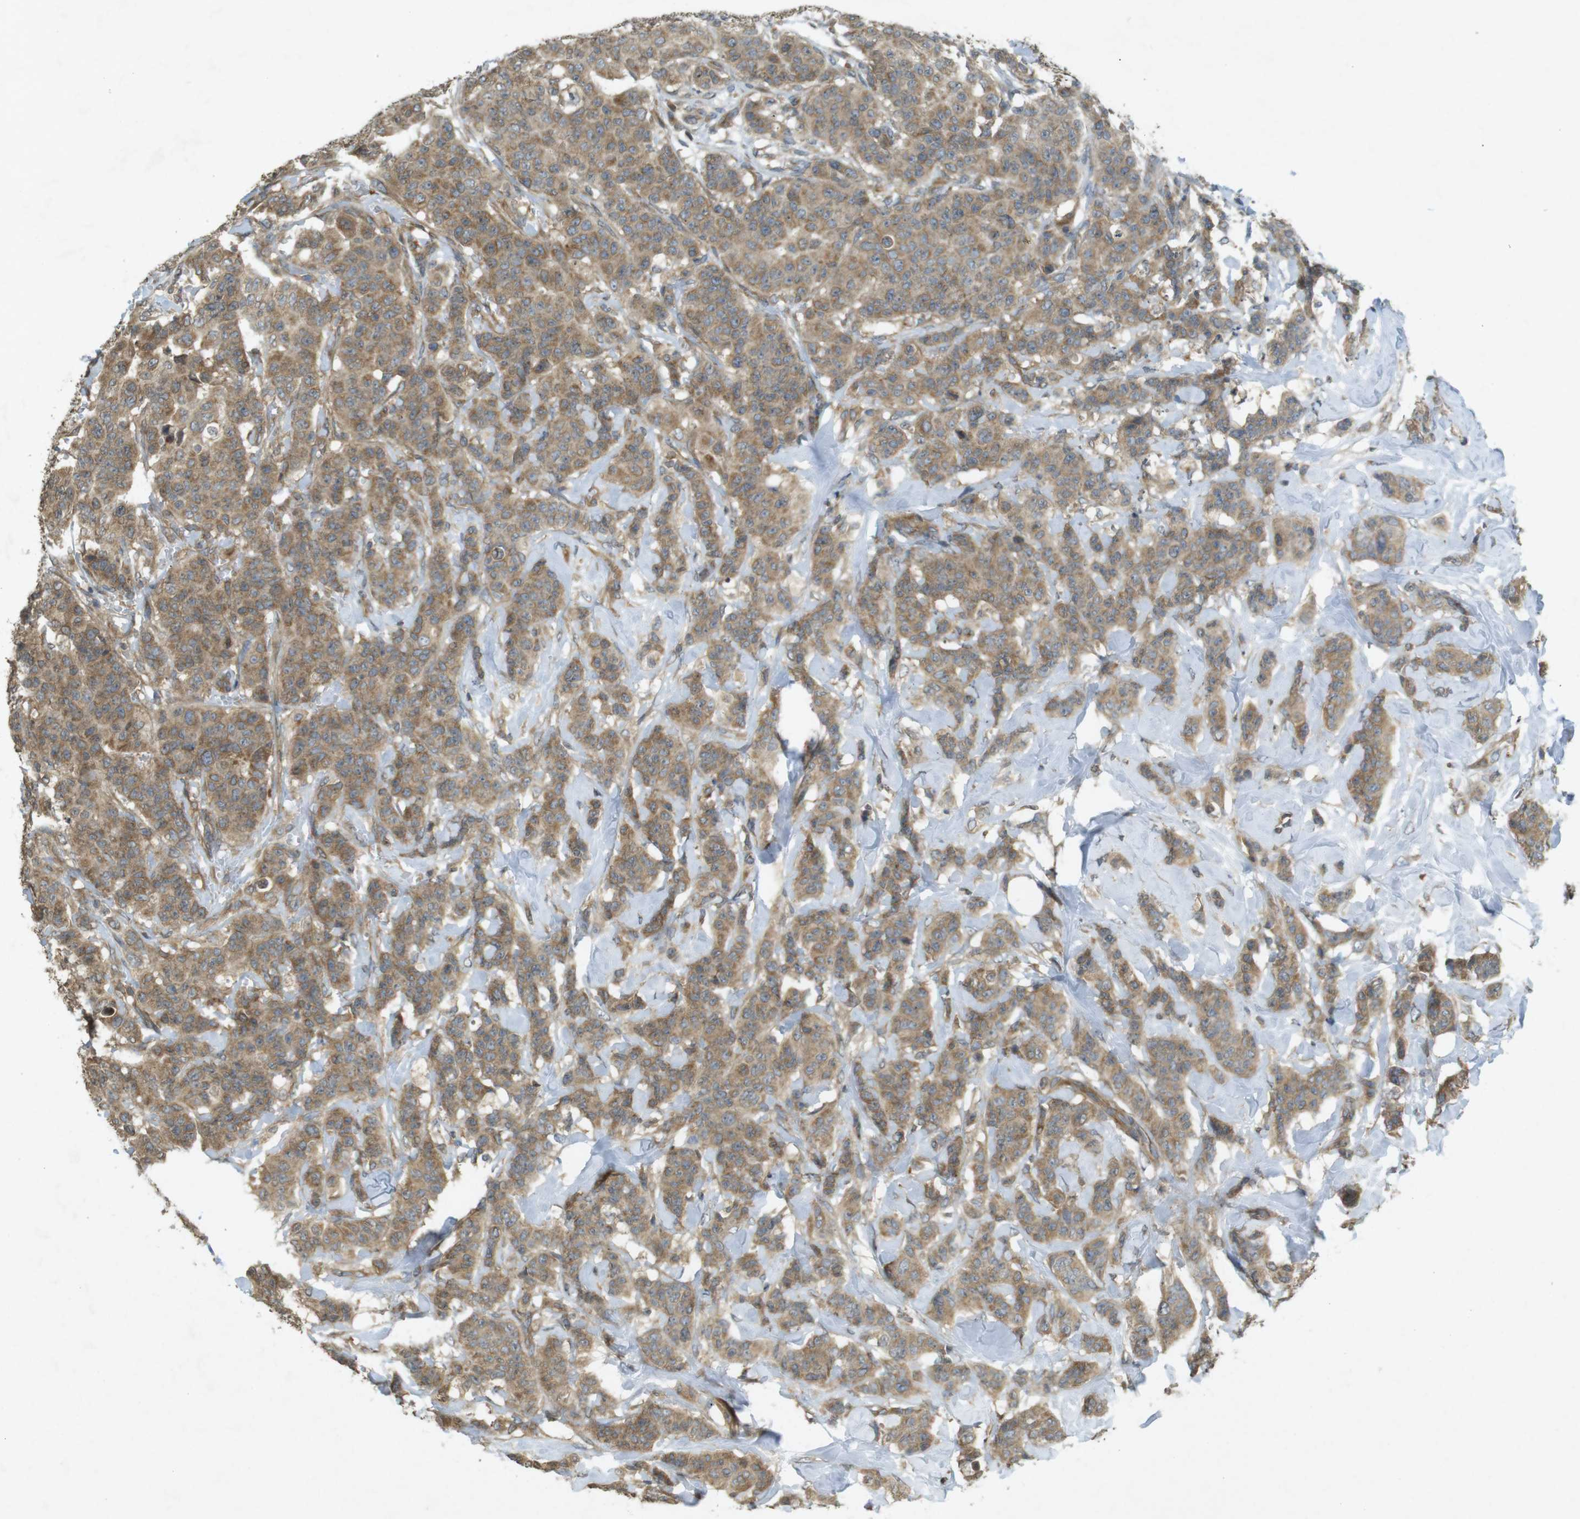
{"staining": {"intensity": "moderate", "quantity": ">75%", "location": "cytoplasmic/membranous"}, "tissue": "breast cancer", "cell_type": "Tumor cells", "image_type": "cancer", "snomed": [{"axis": "morphology", "description": "Normal tissue, NOS"}, {"axis": "morphology", "description": "Duct carcinoma"}, {"axis": "topography", "description": "Breast"}], "caption": "Moderate cytoplasmic/membranous staining is identified in approximately >75% of tumor cells in breast invasive ductal carcinoma.", "gene": "KIF5B", "patient": {"sex": "female", "age": 40}}